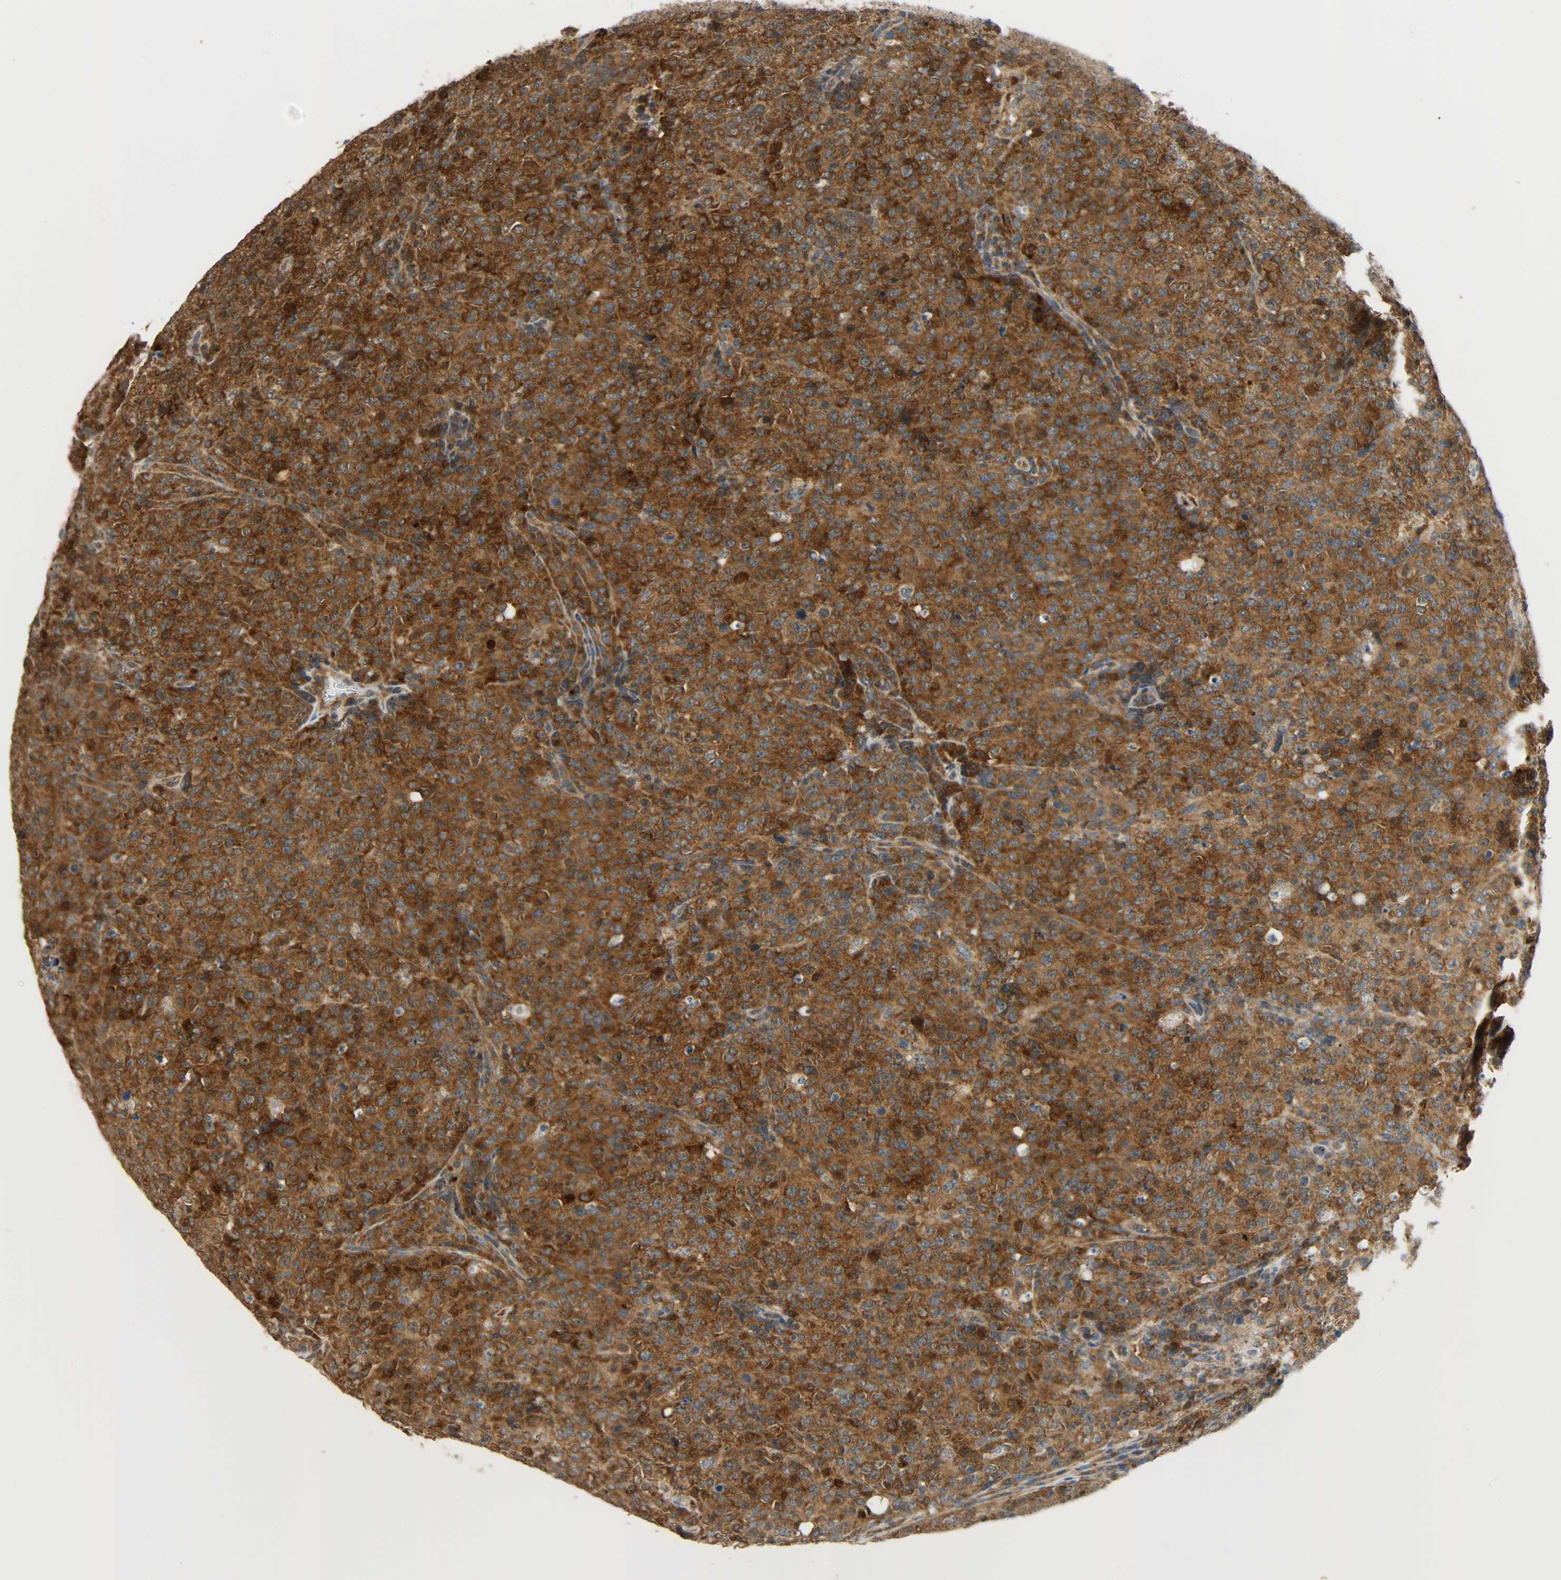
{"staining": {"intensity": "strong", "quantity": ">75%", "location": "cytoplasmic/membranous"}, "tissue": "lymphoma", "cell_type": "Tumor cells", "image_type": "cancer", "snomed": [{"axis": "morphology", "description": "Malignant lymphoma, non-Hodgkin's type, High grade"}, {"axis": "topography", "description": "Tonsil"}], "caption": "The photomicrograph shows staining of malignant lymphoma, non-Hodgkin's type (high-grade), revealing strong cytoplasmic/membranous protein staining (brown color) within tumor cells. The staining was performed using DAB (3,3'-diaminobenzidine) to visualize the protein expression in brown, while the nuclei were stained in blue with hematoxylin (Magnification: 20x).", "gene": "GIT2", "patient": {"sex": "female", "age": 36}}